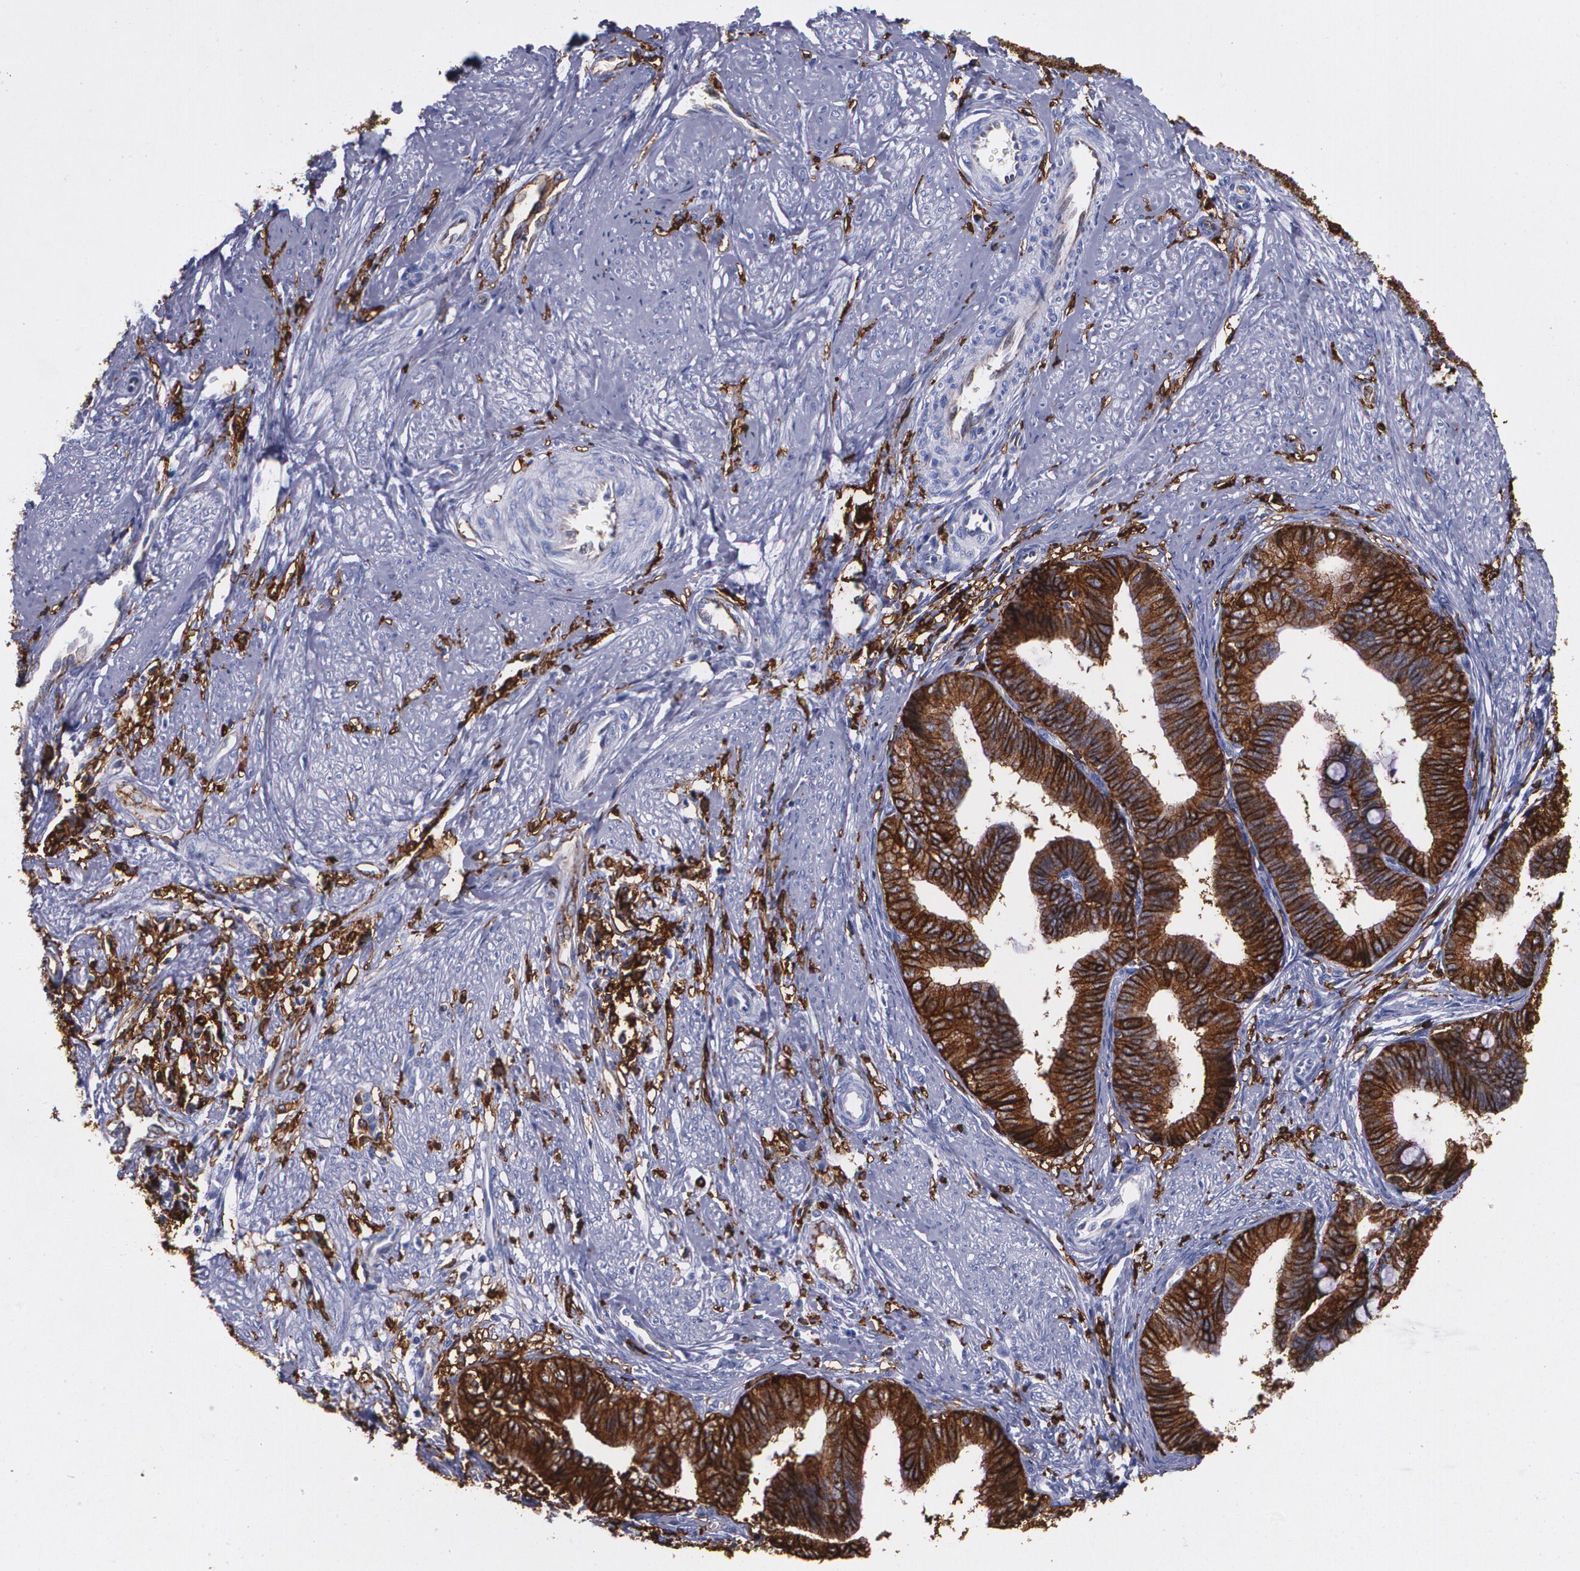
{"staining": {"intensity": "strong", "quantity": ">75%", "location": "cytoplasmic/membranous"}, "tissue": "cervical cancer", "cell_type": "Tumor cells", "image_type": "cancer", "snomed": [{"axis": "morphology", "description": "Adenocarcinoma, NOS"}, {"axis": "topography", "description": "Cervix"}], "caption": "Cervical cancer (adenocarcinoma) was stained to show a protein in brown. There is high levels of strong cytoplasmic/membranous staining in approximately >75% of tumor cells.", "gene": "HLA-DRA", "patient": {"sex": "female", "age": 36}}